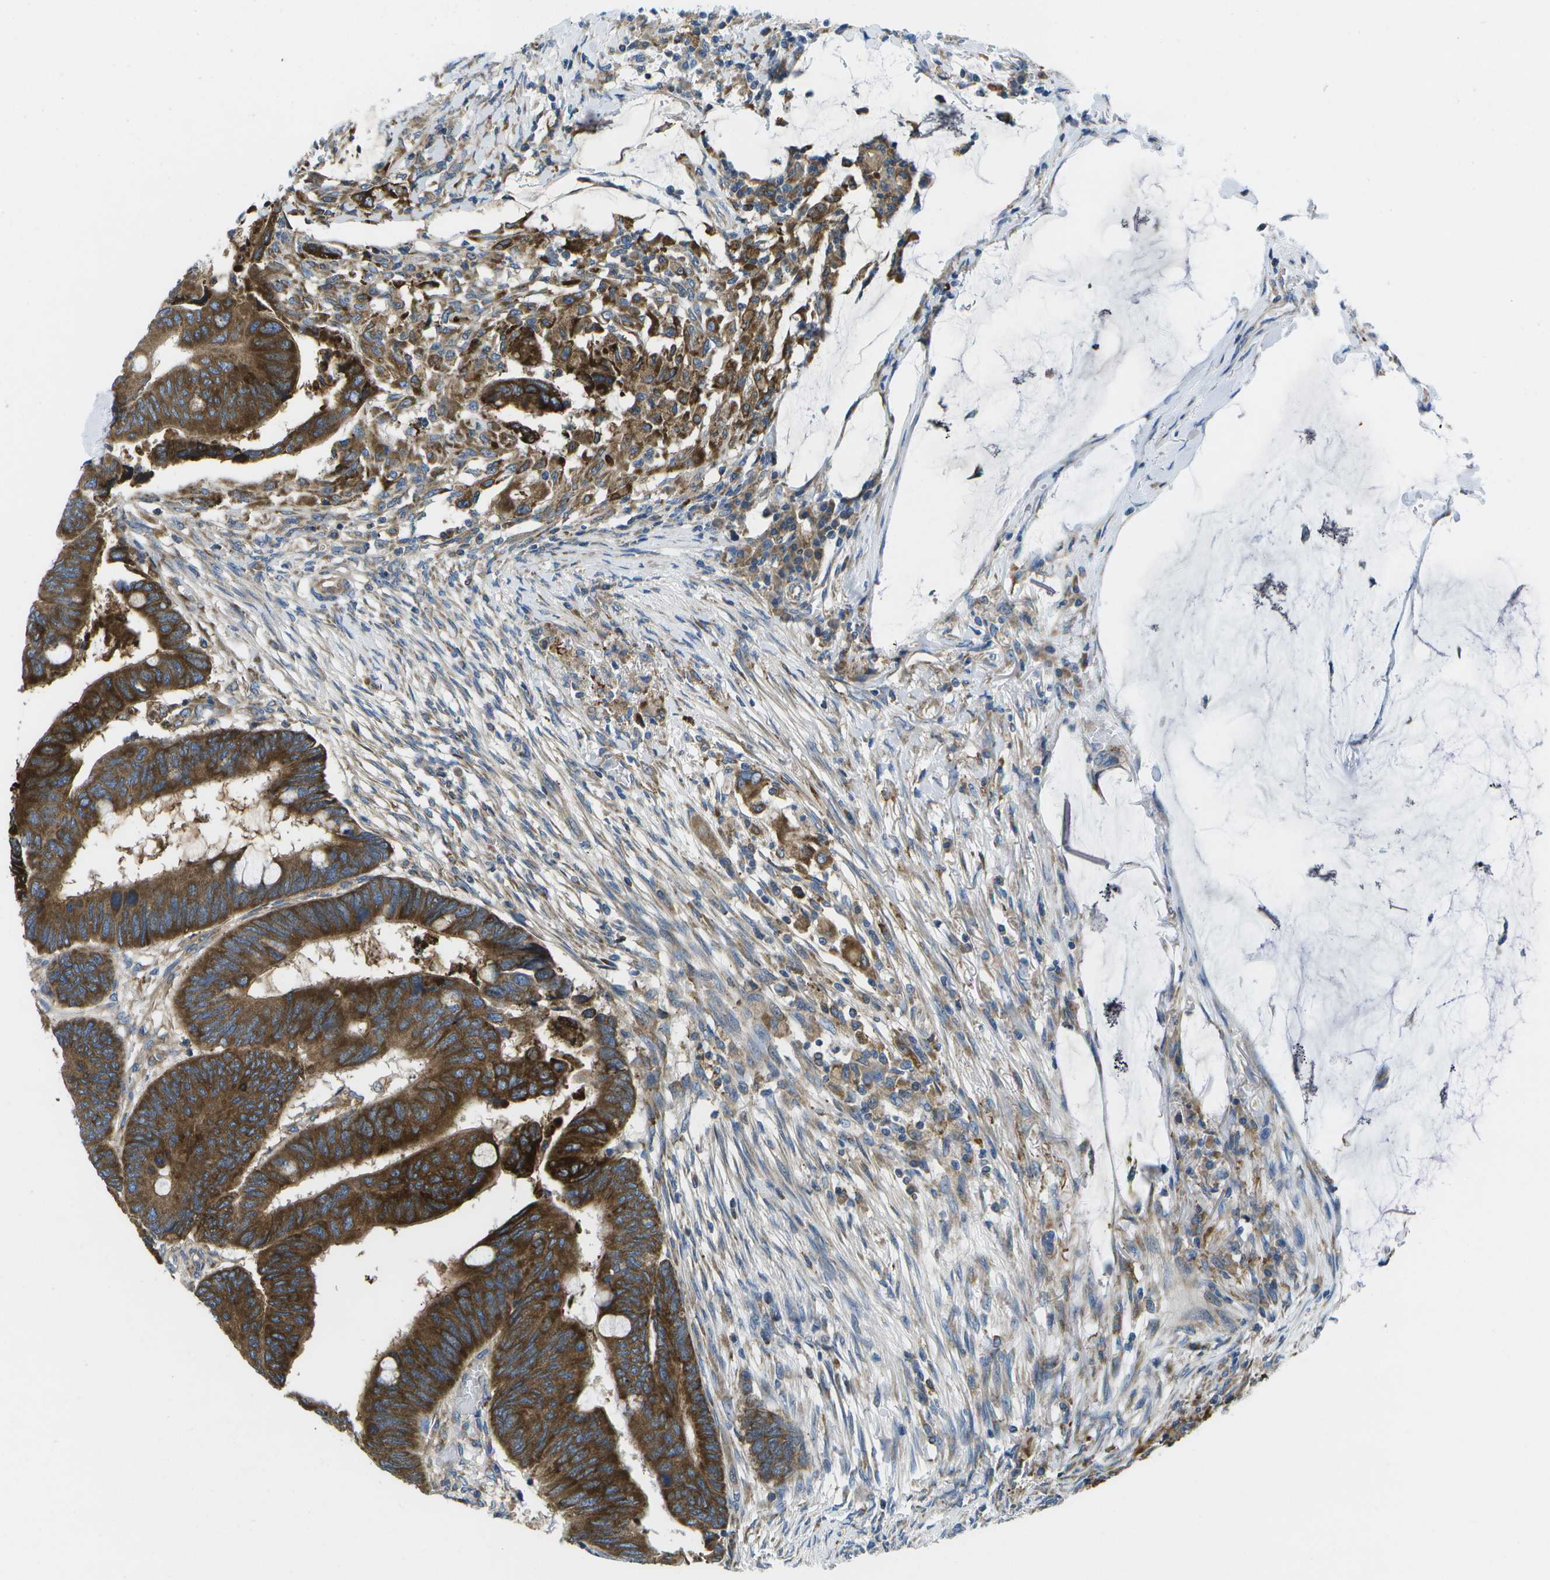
{"staining": {"intensity": "strong", "quantity": ">75%", "location": "cytoplasmic/membranous"}, "tissue": "colorectal cancer", "cell_type": "Tumor cells", "image_type": "cancer", "snomed": [{"axis": "morphology", "description": "Normal tissue, NOS"}, {"axis": "morphology", "description": "Adenocarcinoma, NOS"}, {"axis": "topography", "description": "Rectum"}], "caption": "The histopathology image reveals a brown stain indicating the presence of a protein in the cytoplasmic/membranous of tumor cells in colorectal cancer (adenocarcinoma). The protein is stained brown, and the nuclei are stained in blue (DAB IHC with brightfield microscopy, high magnification).", "gene": "GDF5", "patient": {"sex": "male", "age": 92}}